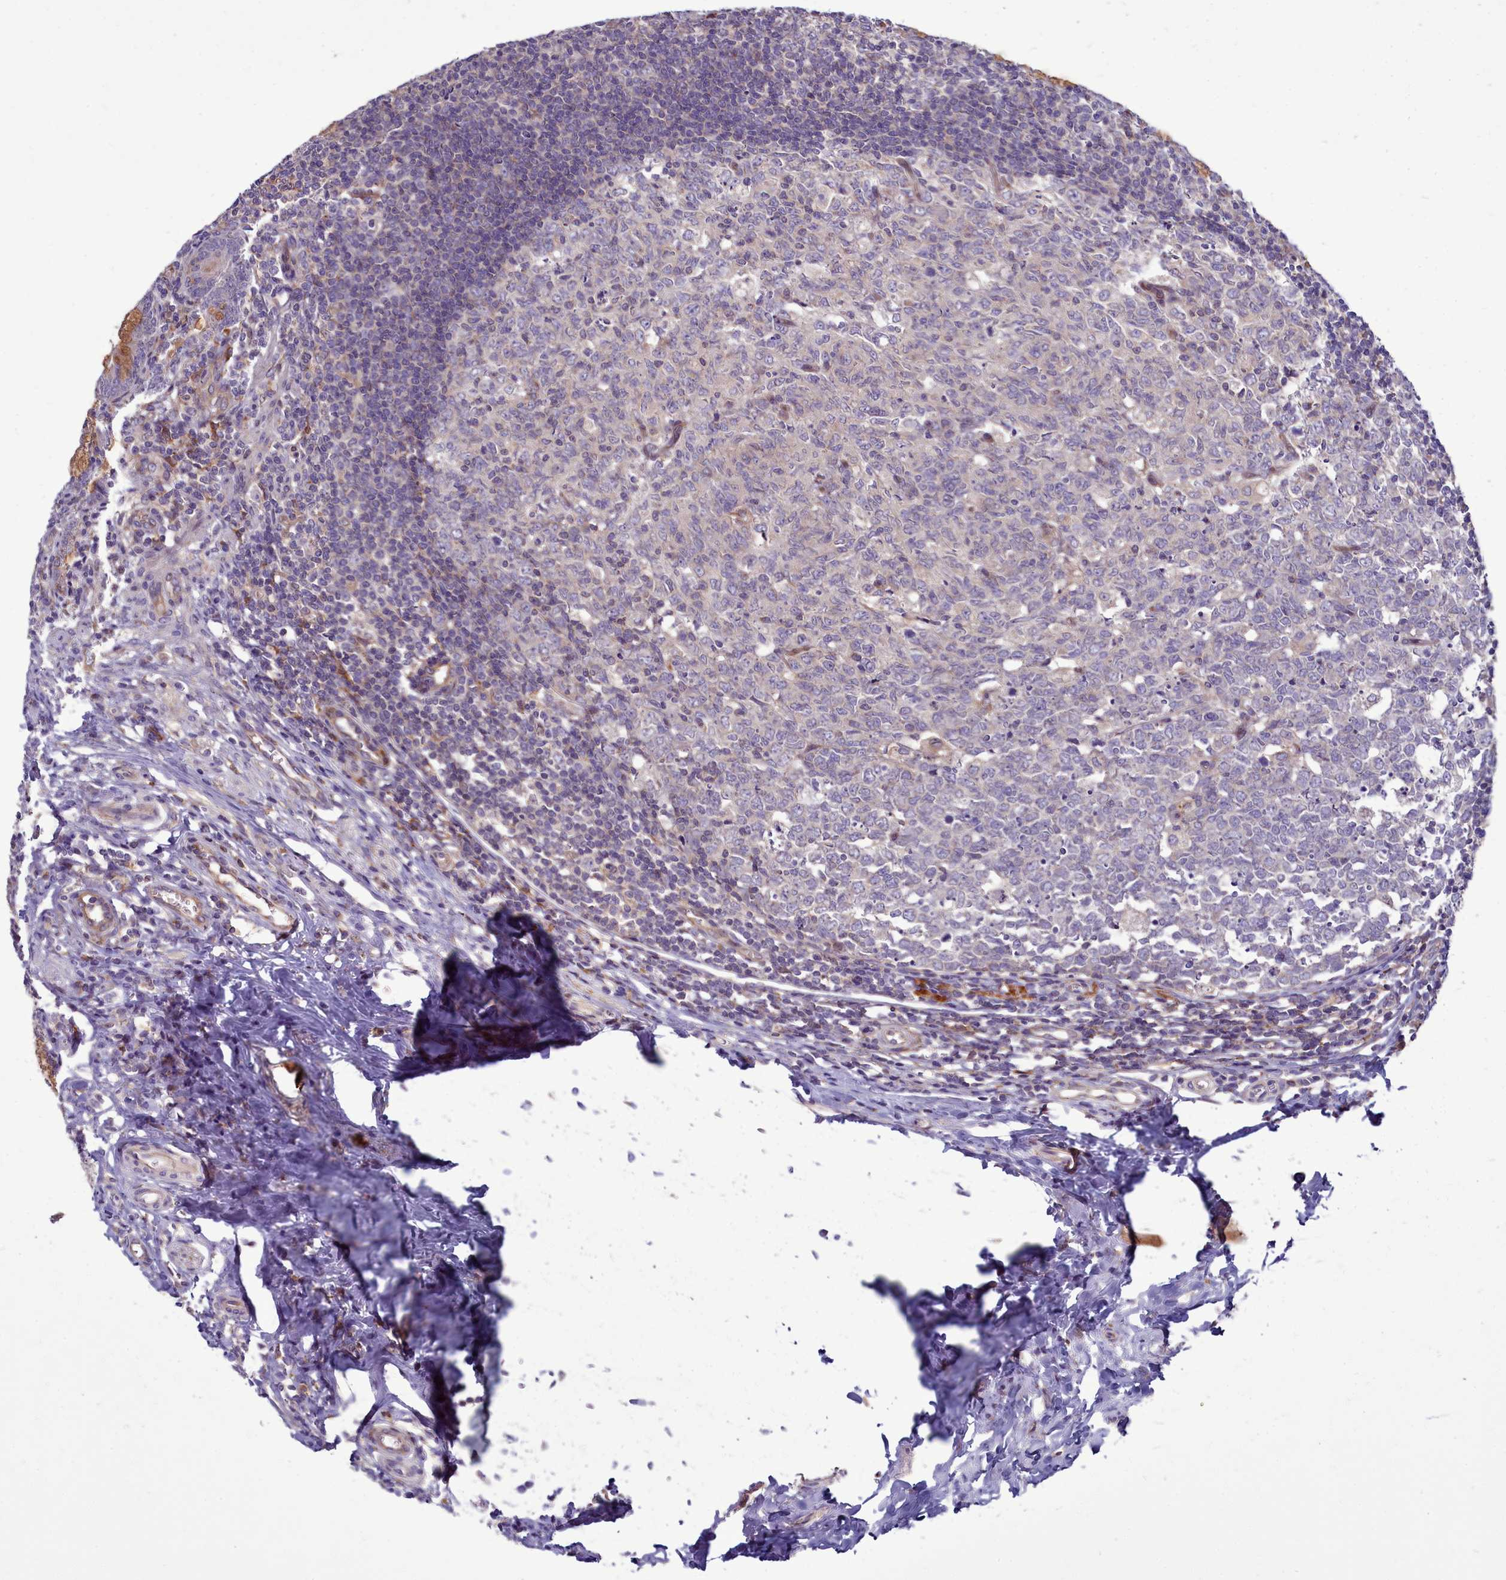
{"staining": {"intensity": "moderate", "quantity": "<25%", "location": "cytoplasmic/membranous"}, "tissue": "appendix", "cell_type": "Glandular cells", "image_type": "normal", "snomed": [{"axis": "morphology", "description": "Normal tissue, NOS"}, {"axis": "topography", "description": "Appendix"}], "caption": "The histopathology image reveals staining of unremarkable appendix, revealing moderate cytoplasmic/membranous protein positivity (brown color) within glandular cells.", "gene": "RAPGEF4", "patient": {"sex": "male", "age": 14}}